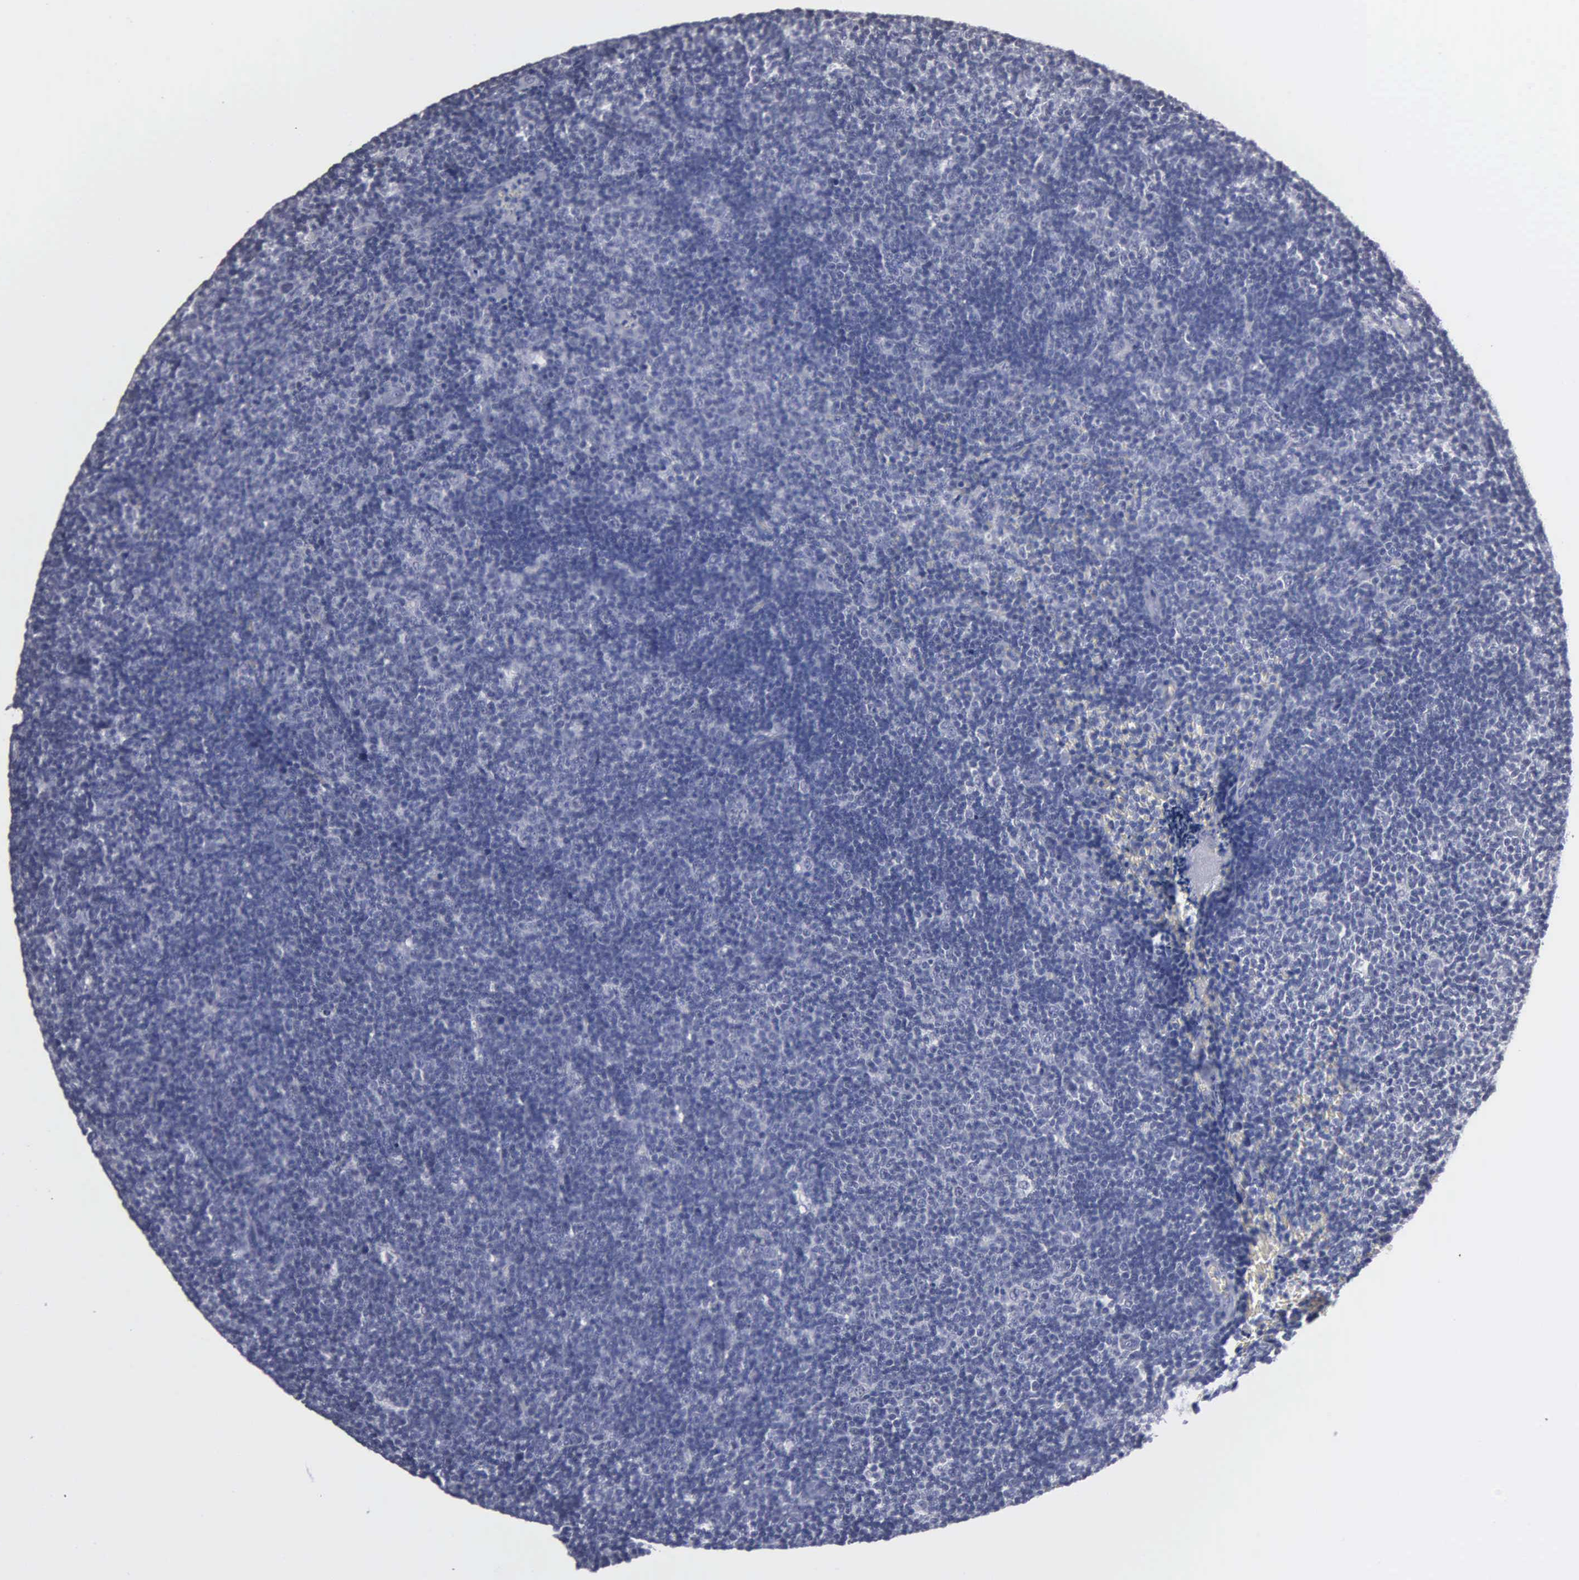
{"staining": {"intensity": "negative", "quantity": "none", "location": "none"}, "tissue": "lymphoma", "cell_type": "Tumor cells", "image_type": "cancer", "snomed": [{"axis": "morphology", "description": "Malignant lymphoma, non-Hodgkin's type, Low grade"}, {"axis": "topography", "description": "Lymph node"}], "caption": "Protein analysis of lymphoma shows no significant positivity in tumor cells.", "gene": "UPB1", "patient": {"sex": "male", "age": 49}}